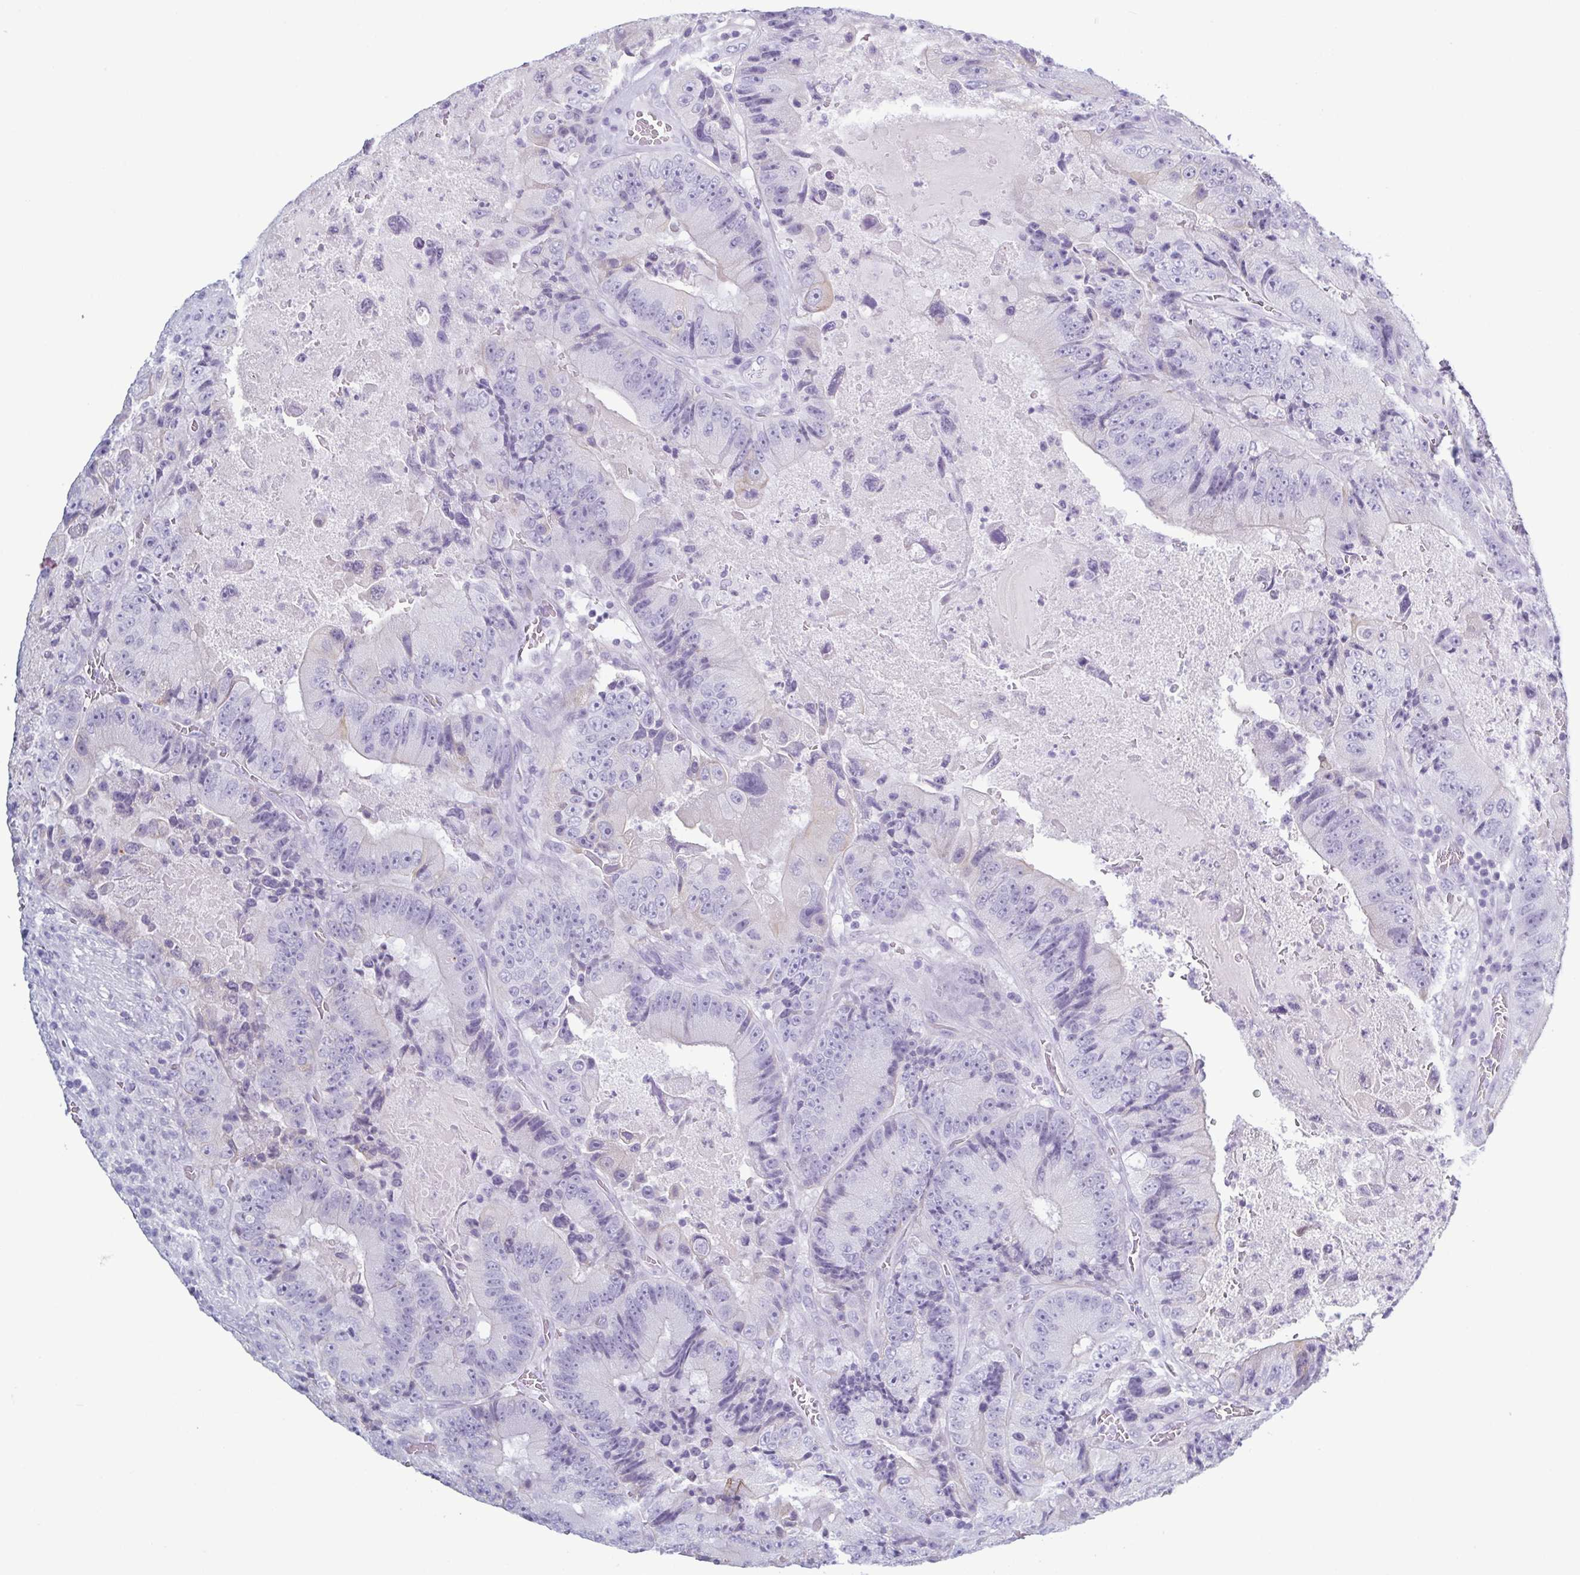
{"staining": {"intensity": "weak", "quantity": "<25%", "location": "cytoplasmic/membranous"}, "tissue": "colorectal cancer", "cell_type": "Tumor cells", "image_type": "cancer", "snomed": [{"axis": "morphology", "description": "Adenocarcinoma, NOS"}, {"axis": "topography", "description": "Colon"}], "caption": "Immunohistochemistry of colorectal adenocarcinoma displays no staining in tumor cells.", "gene": "KRT10", "patient": {"sex": "female", "age": 86}}